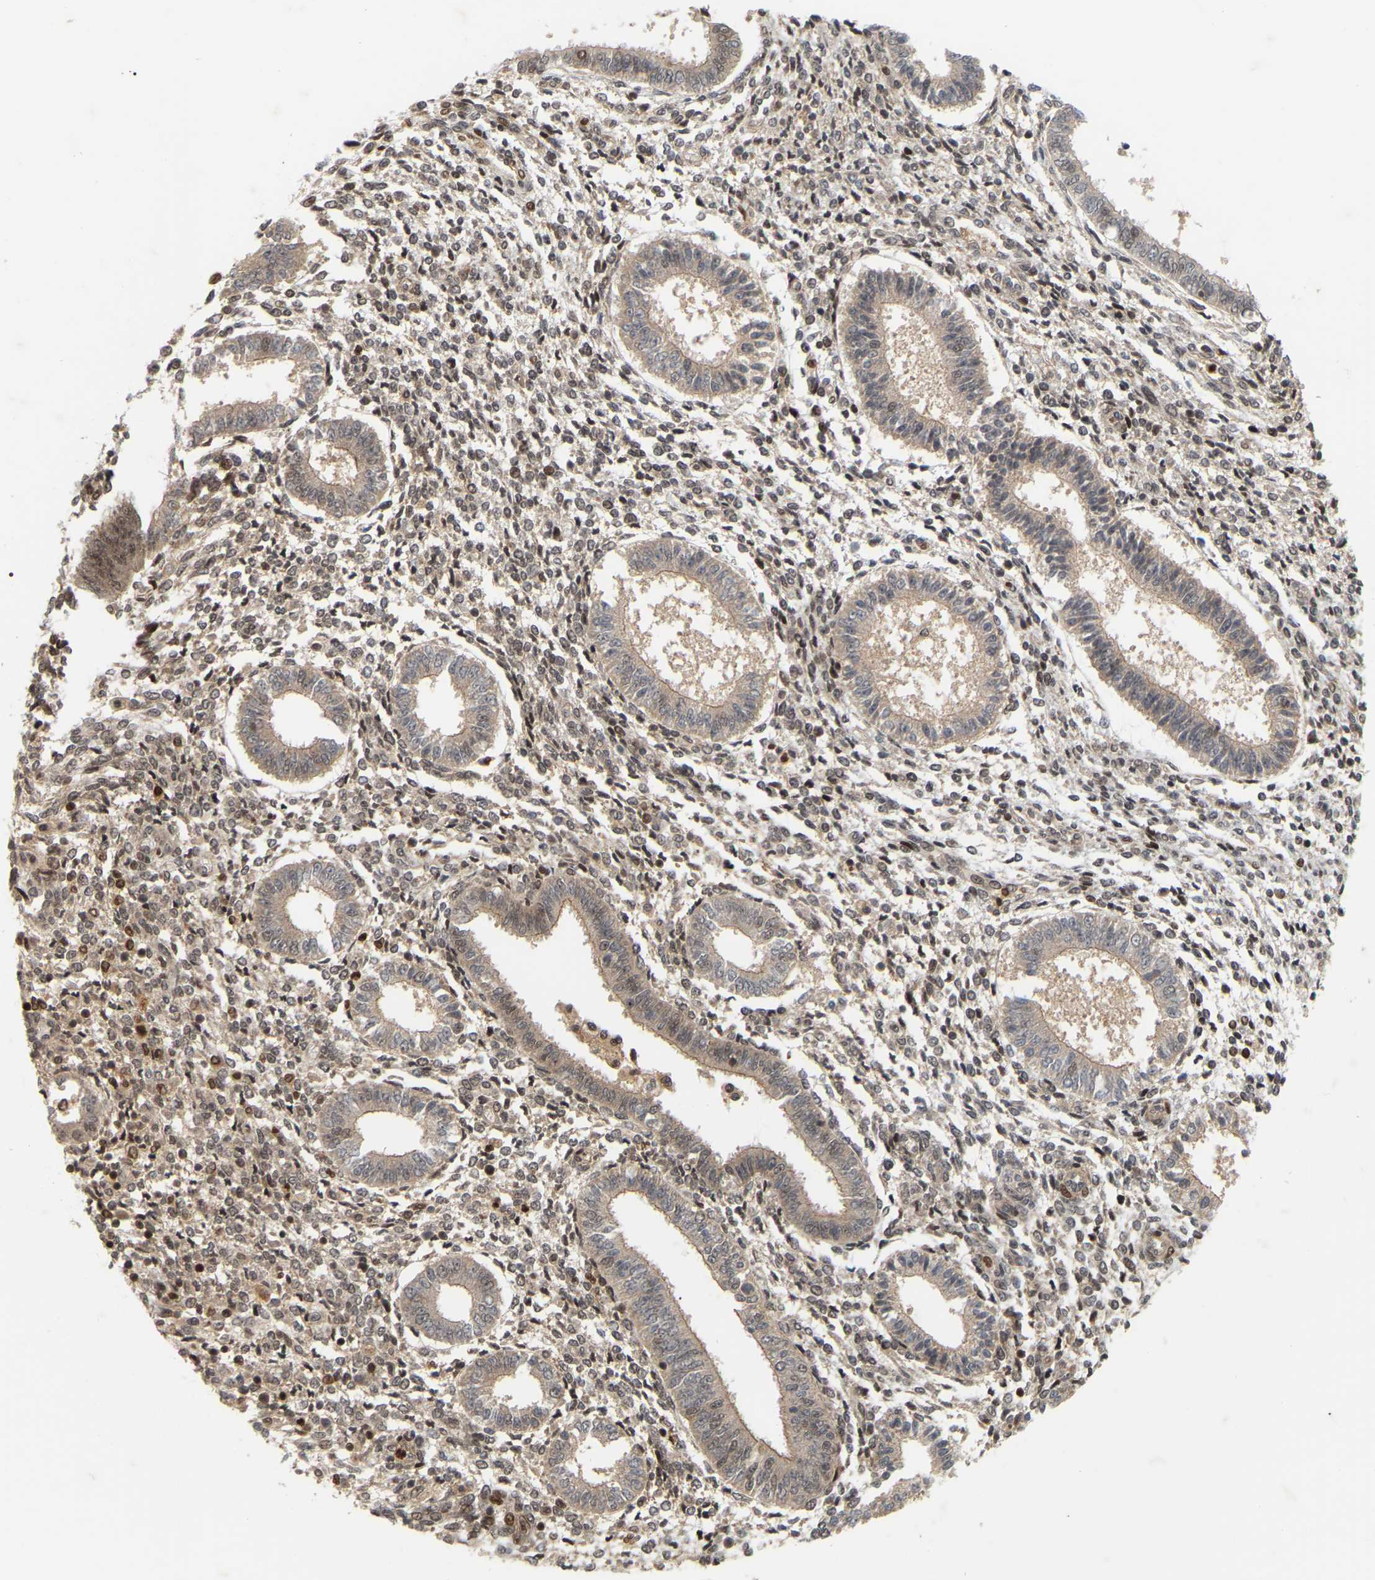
{"staining": {"intensity": "moderate", "quantity": "25%-75%", "location": "nuclear"}, "tissue": "endometrium", "cell_type": "Cells in endometrial stroma", "image_type": "normal", "snomed": [{"axis": "morphology", "description": "Normal tissue, NOS"}, {"axis": "topography", "description": "Endometrium"}], "caption": "Protein staining reveals moderate nuclear staining in approximately 25%-75% of cells in endometrial stroma in normal endometrium.", "gene": "NFE2L2", "patient": {"sex": "female", "age": 35}}